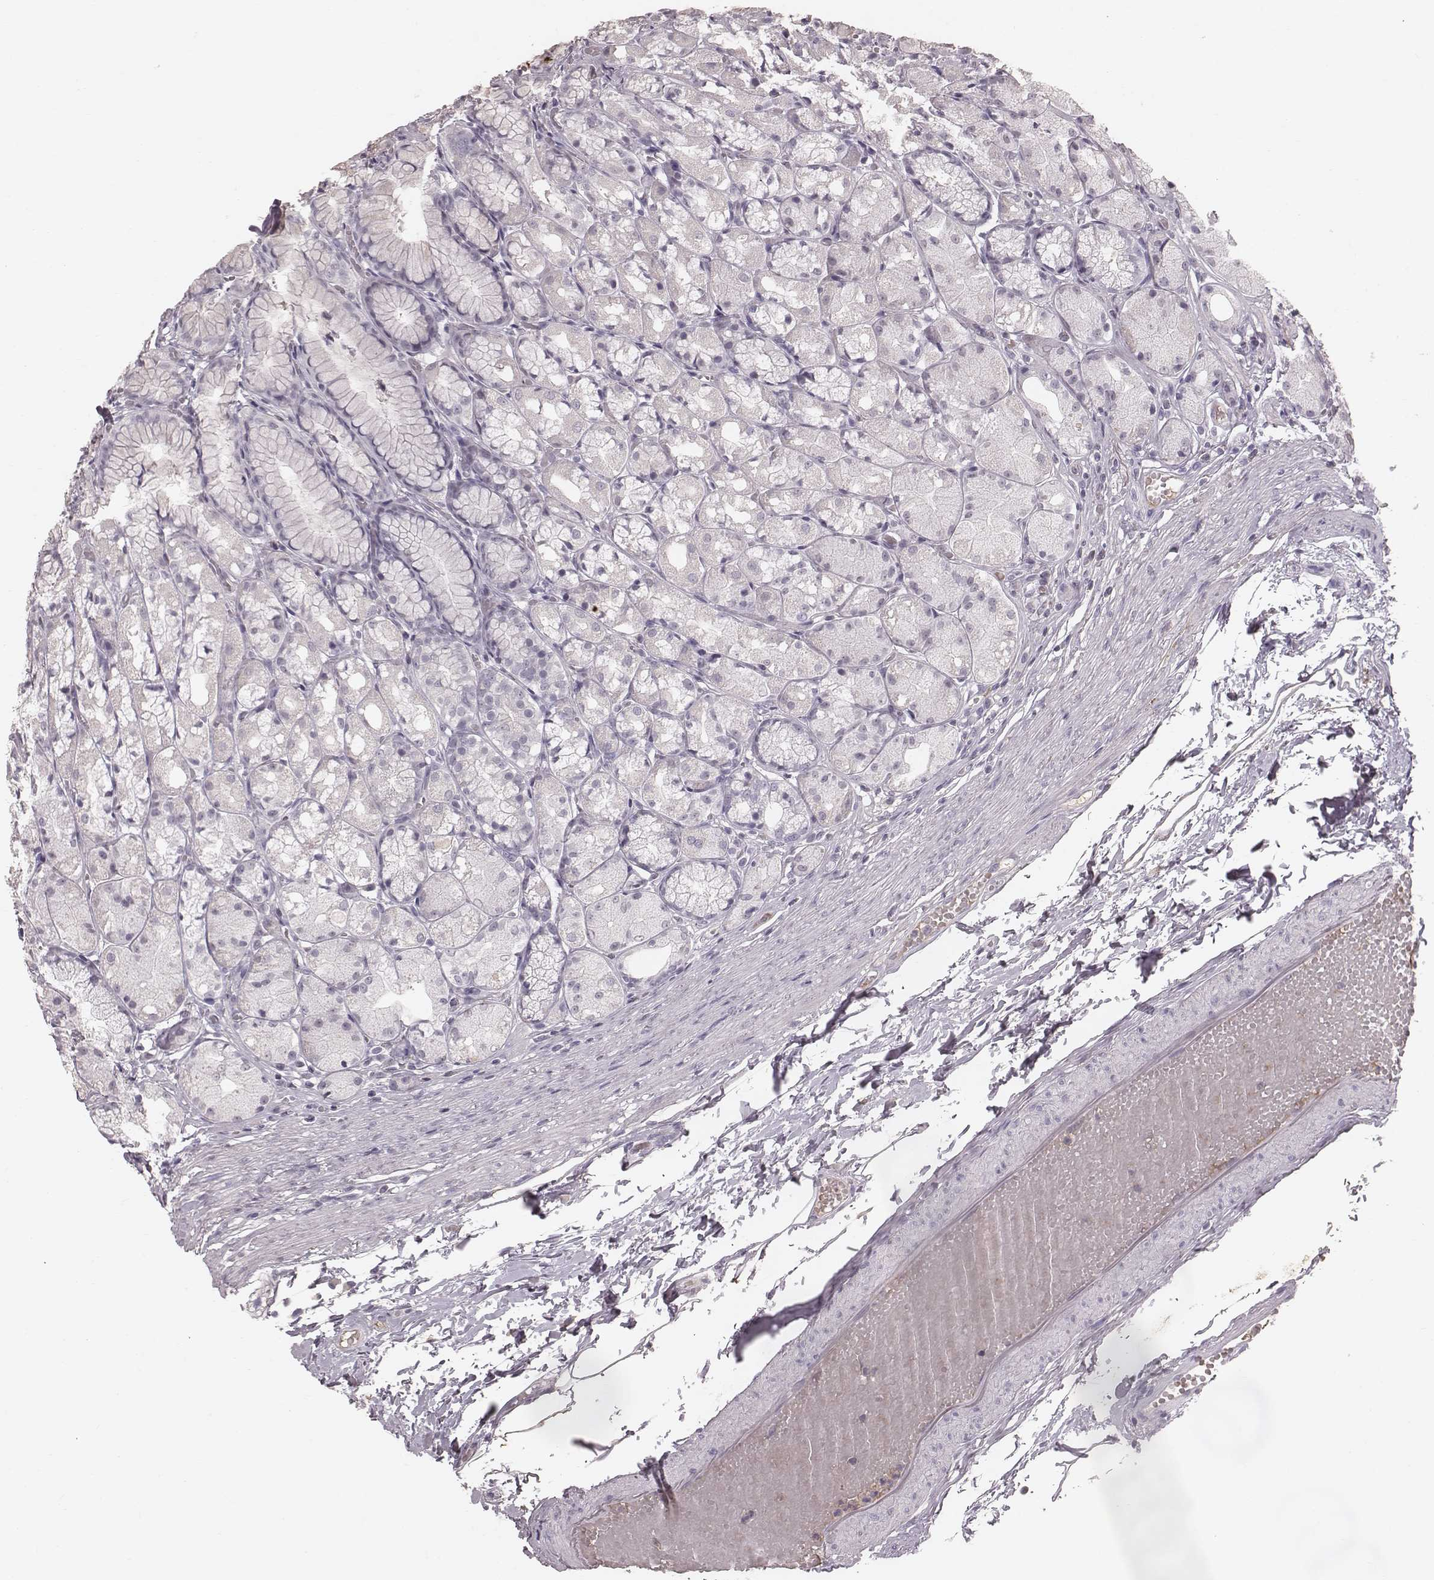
{"staining": {"intensity": "negative", "quantity": "none", "location": "none"}, "tissue": "stomach", "cell_type": "Glandular cells", "image_type": "normal", "snomed": [{"axis": "morphology", "description": "Normal tissue, NOS"}, {"axis": "topography", "description": "Stomach"}], "caption": "Immunohistochemistry of benign human stomach shows no expression in glandular cells. The staining was performed using DAB (3,3'-diaminobenzidine) to visualize the protein expression in brown, while the nuclei were stained in blue with hematoxylin (Magnification: 20x).", "gene": "CFTR", "patient": {"sex": "male", "age": 70}}